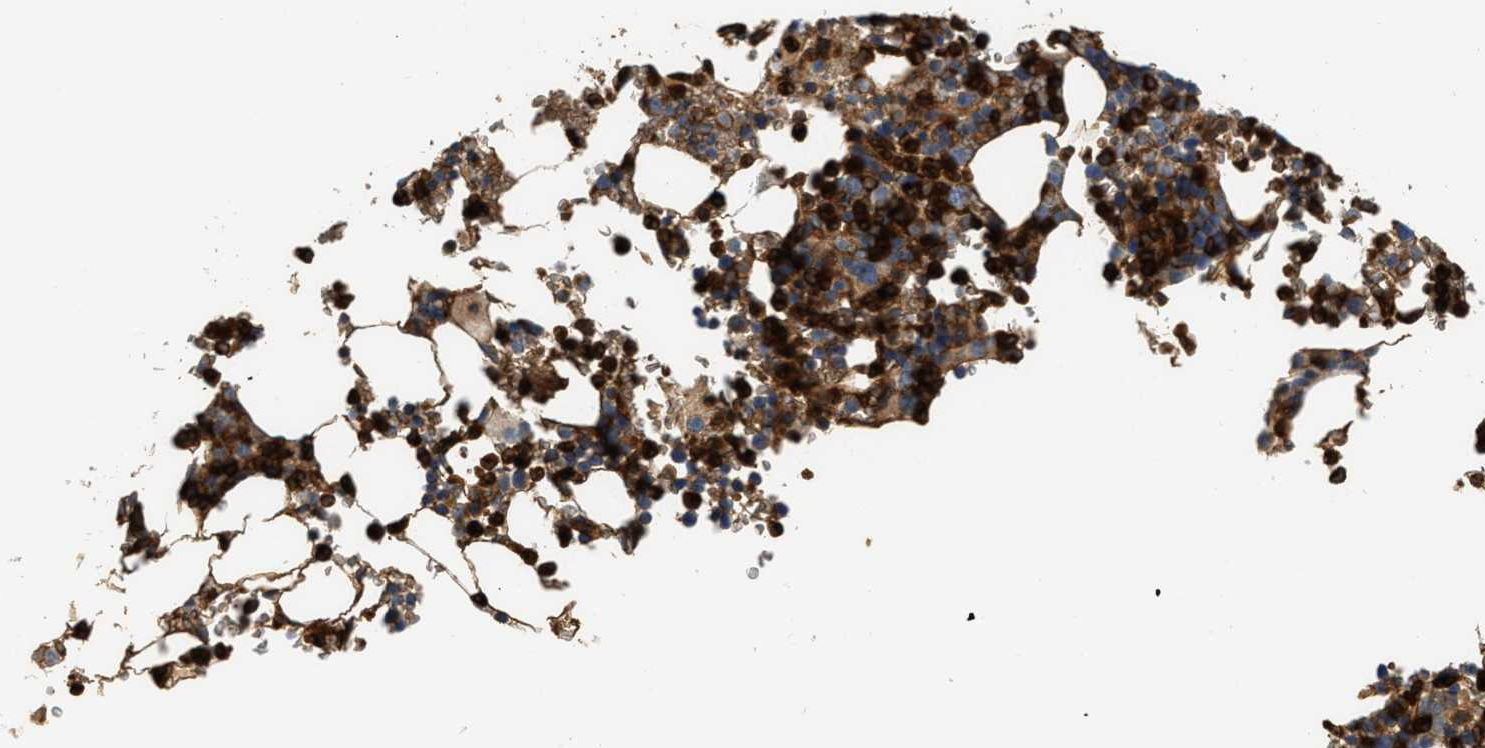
{"staining": {"intensity": "strong", "quantity": ">75%", "location": "cytoplasmic/membranous"}, "tissue": "bone marrow", "cell_type": "Hematopoietic cells", "image_type": "normal", "snomed": [{"axis": "morphology", "description": "Normal tissue, NOS"}, {"axis": "topography", "description": "Bone marrow"}], "caption": "DAB immunohistochemical staining of unremarkable bone marrow exhibits strong cytoplasmic/membranous protein staining in about >75% of hematopoietic cells. The protein of interest is shown in brown color, while the nuclei are stained blue.", "gene": "RAB31", "patient": {"sex": "female", "age": 81}}